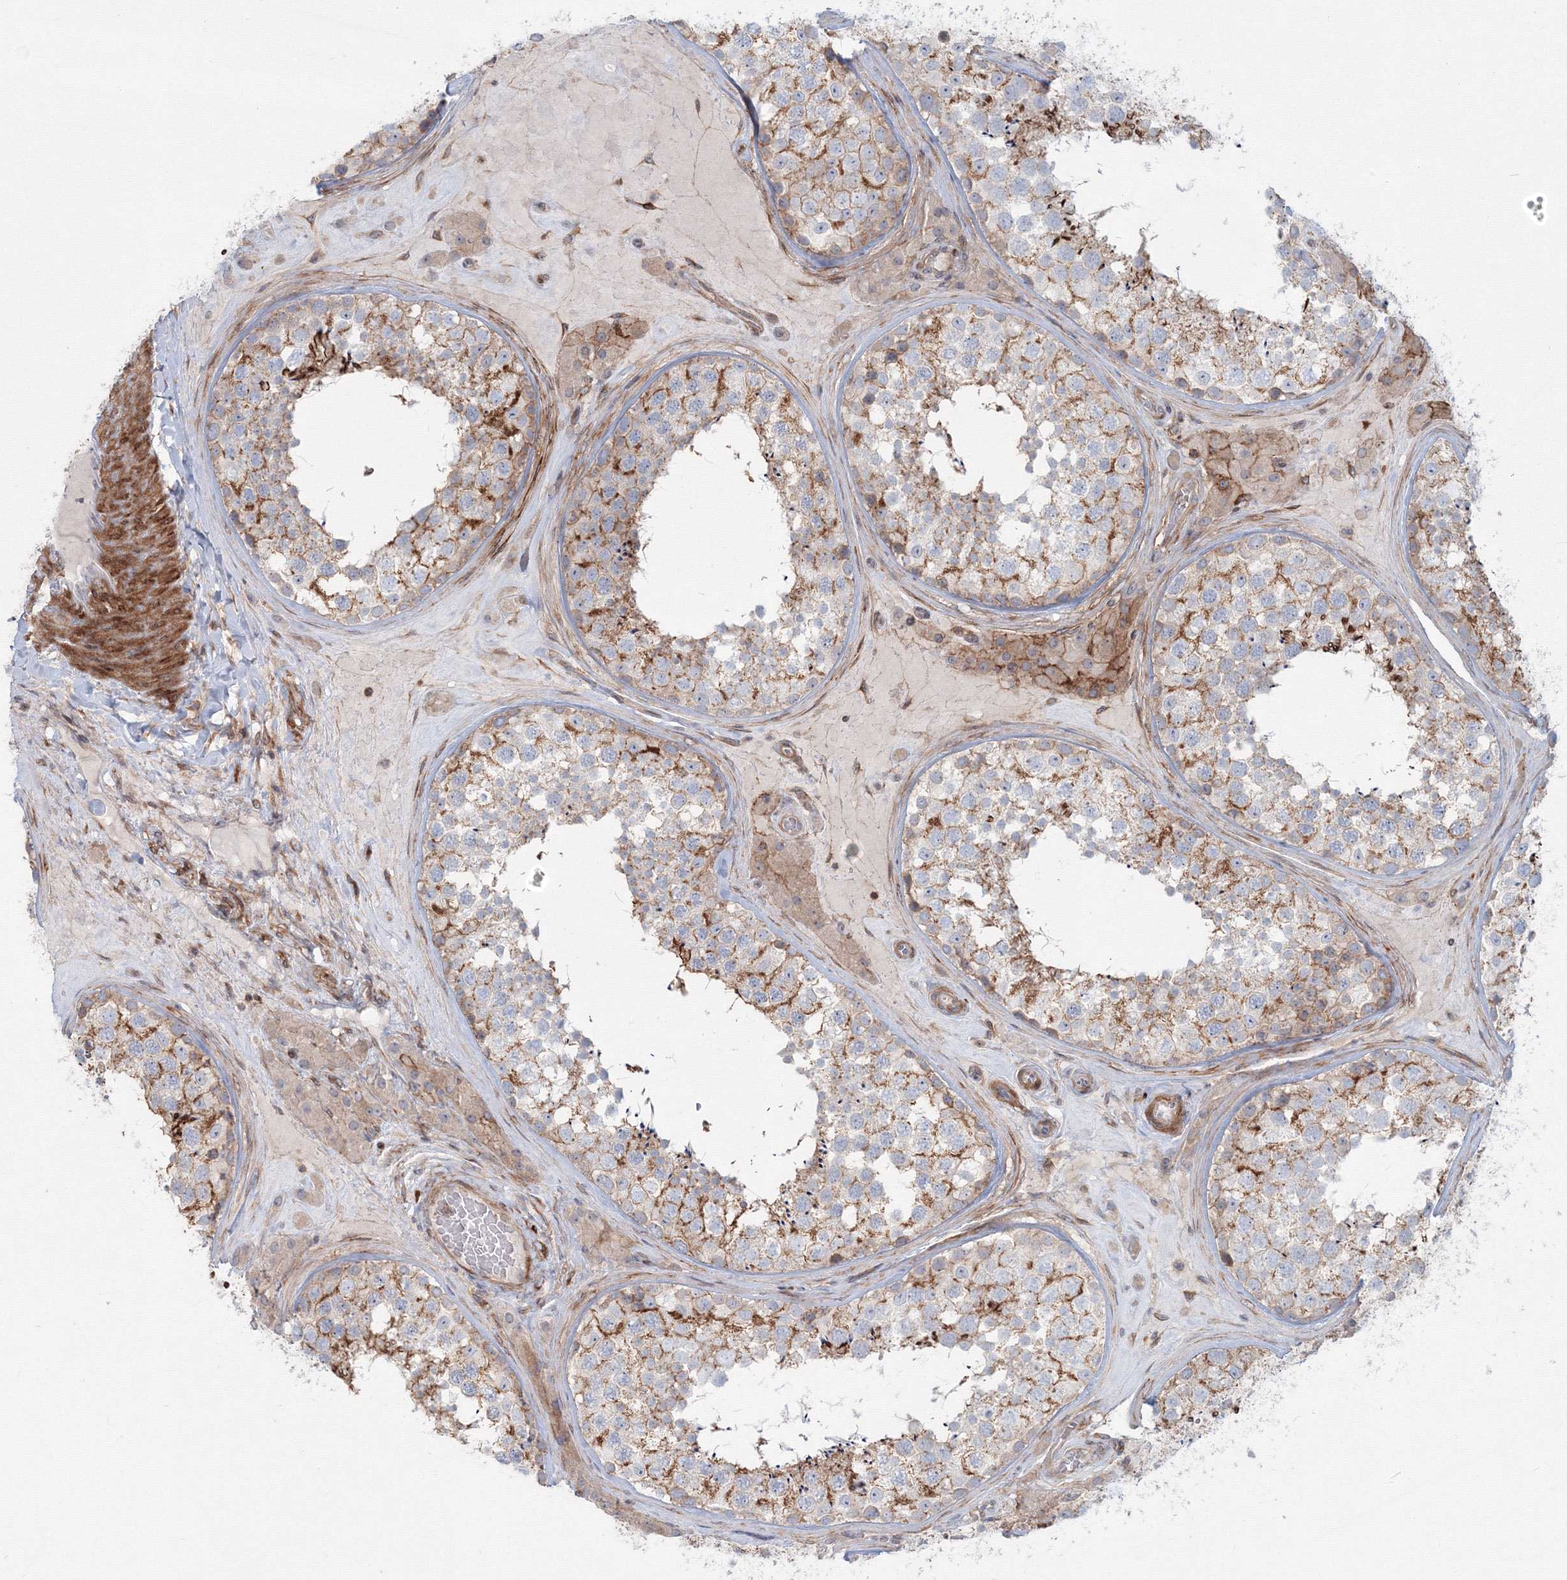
{"staining": {"intensity": "moderate", "quantity": "25%-75%", "location": "cytoplasmic/membranous"}, "tissue": "testis", "cell_type": "Cells in seminiferous ducts", "image_type": "normal", "snomed": [{"axis": "morphology", "description": "Normal tissue, NOS"}, {"axis": "topography", "description": "Testis"}], "caption": "A brown stain highlights moderate cytoplasmic/membranous positivity of a protein in cells in seminiferous ducts of benign testis.", "gene": "SH3PXD2A", "patient": {"sex": "male", "age": 46}}